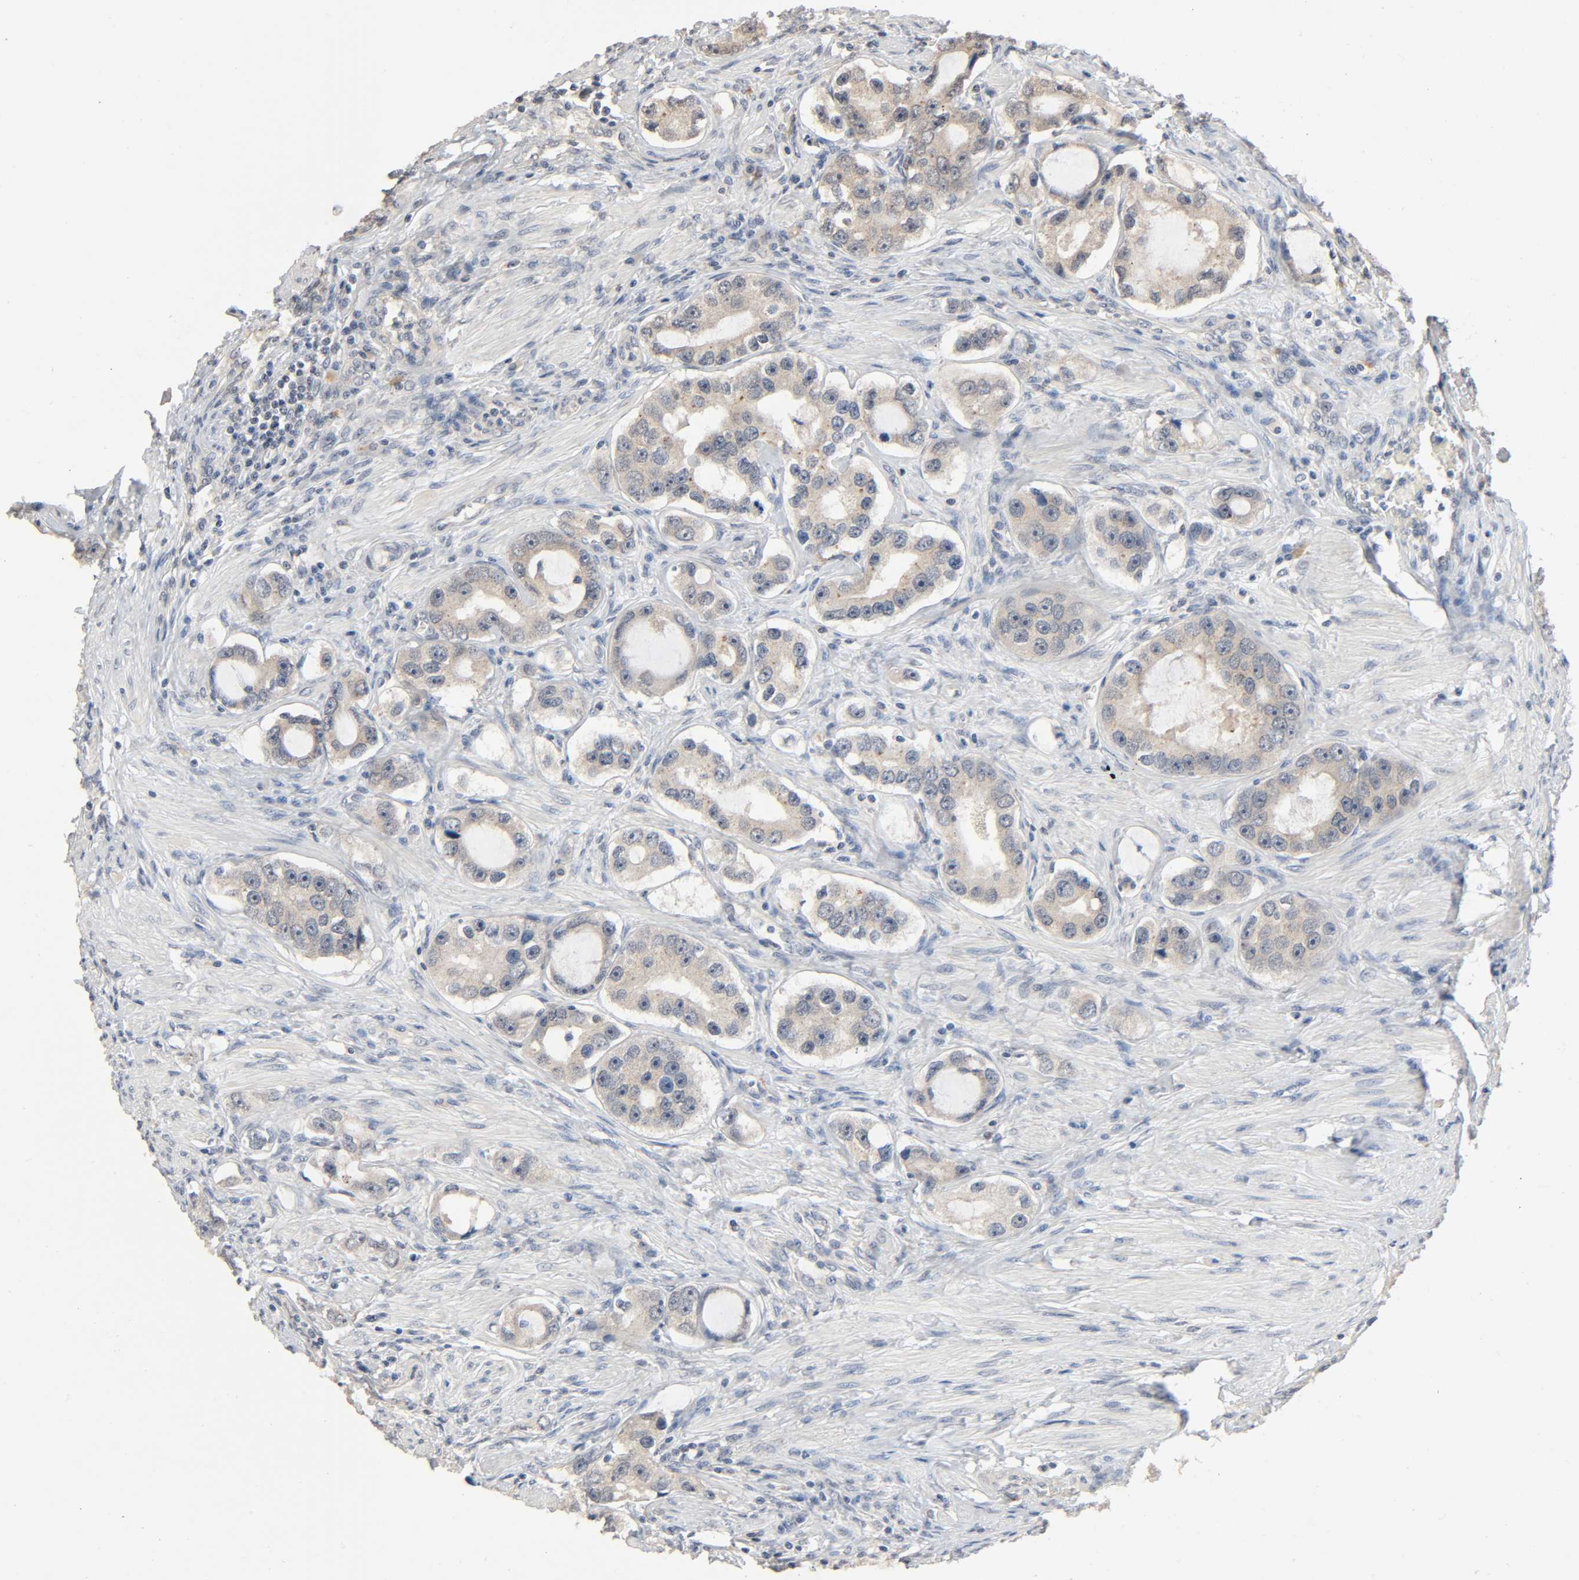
{"staining": {"intensity": "weak", "quantity": "<25%", "location": "cytoplasmic/membranous"}, "tissue": "prostate cancer", "cell_type": "Tumor cells", "image_type": "cancer", "snomed": [{"axis": "morphology", "description": "Adenocarcinoma, High grade"}, {"axis": "topography", "description": "Prostate"}], "caption": "Tumor cells are negative for brown protein staining in prostate adenocarcinoma (high-grade).", "gene": "MAGEA8", "patient": {"sex": "male", "age": 63}}